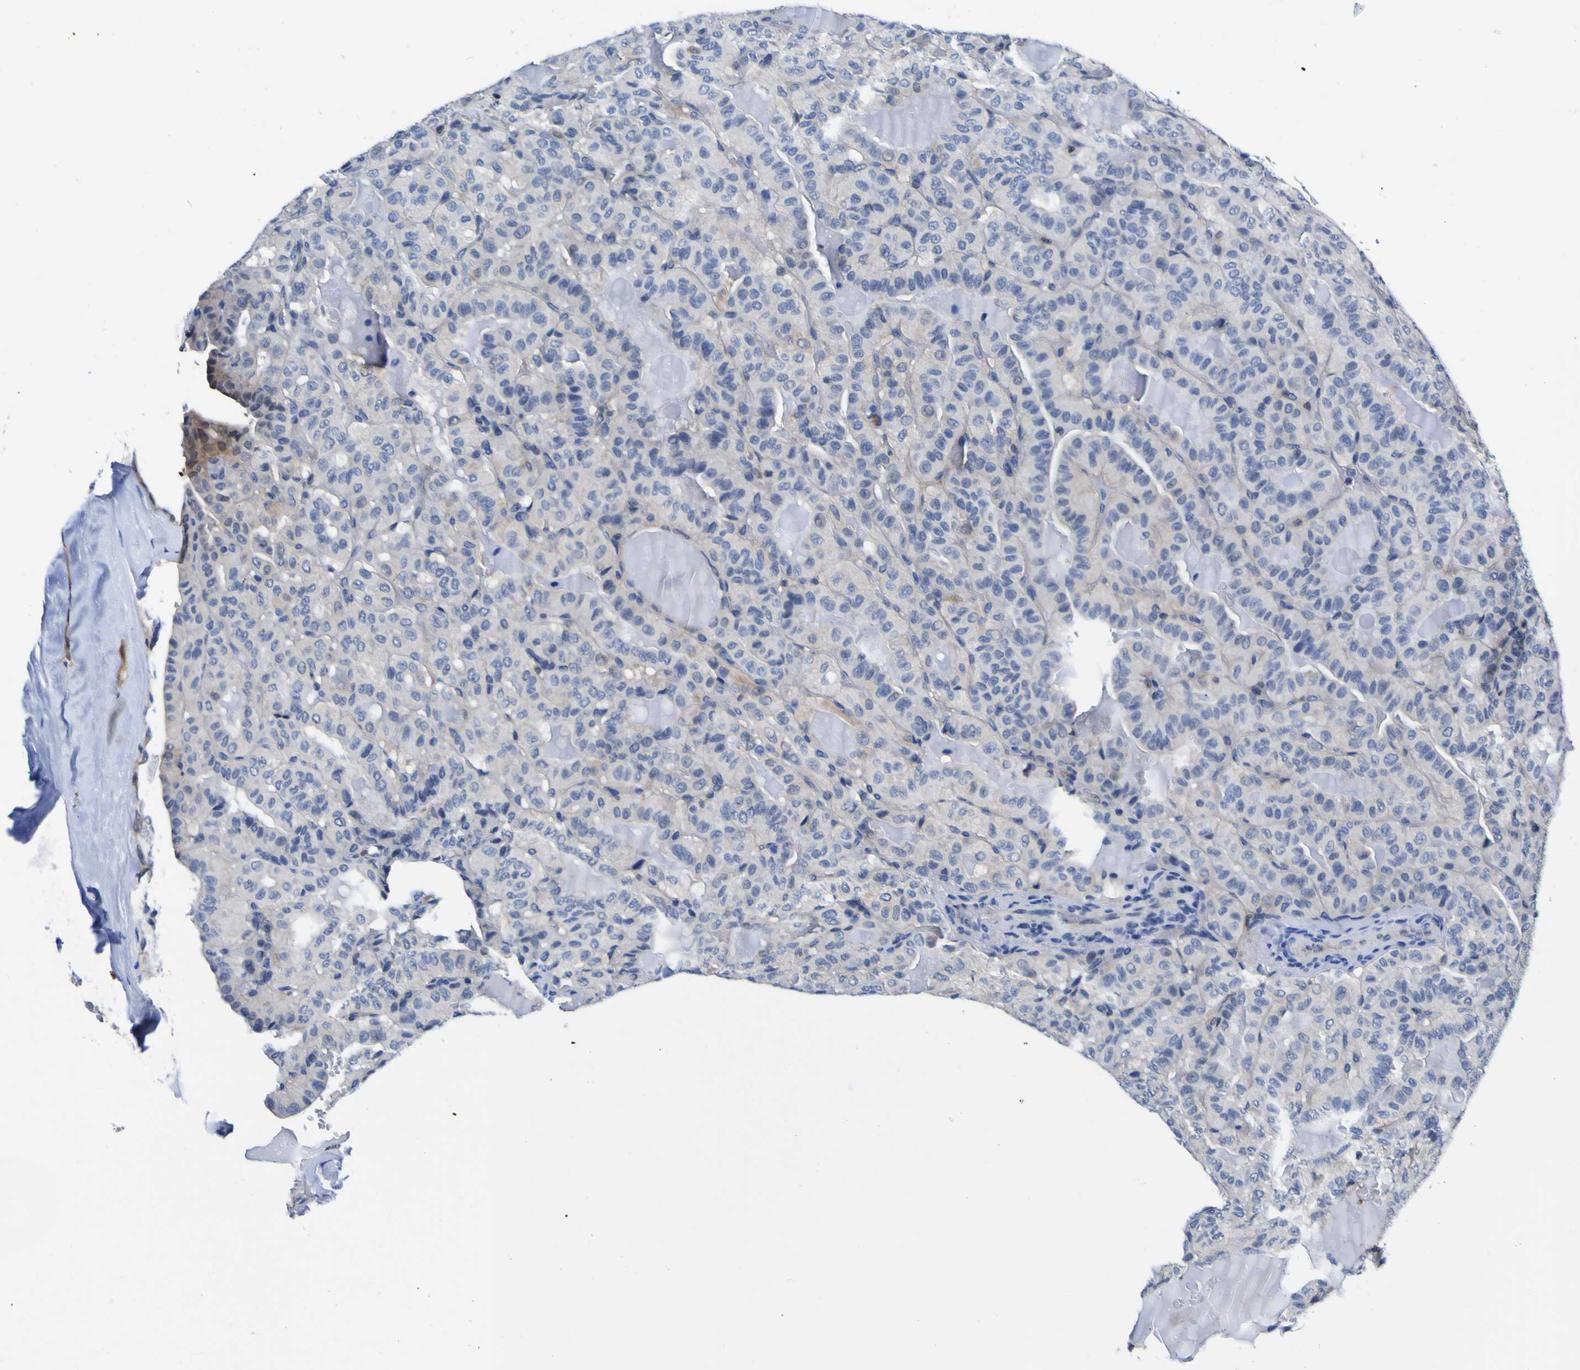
{"staining": {"intensity": "weak", "quantity": "<25%", "location": "cytoplasmic/membranous"}, "tissue": "thyroid cancer", "cell_type": "Tumor cells", "image_type": "cancer", "snomed": [{"axis": "morphology", "description": "Papillary adenocarcinoma, NOS"}, {"axis": "topography", "description": "Thyroid gland"}], "caption": "Thyroid cancer (papillary adenocarcinoma) was stained to show a protein in brown. There is no significant expression in tumor cells.", "gene": "CASP6", "patient": {"sex": "male", "age": 77}}